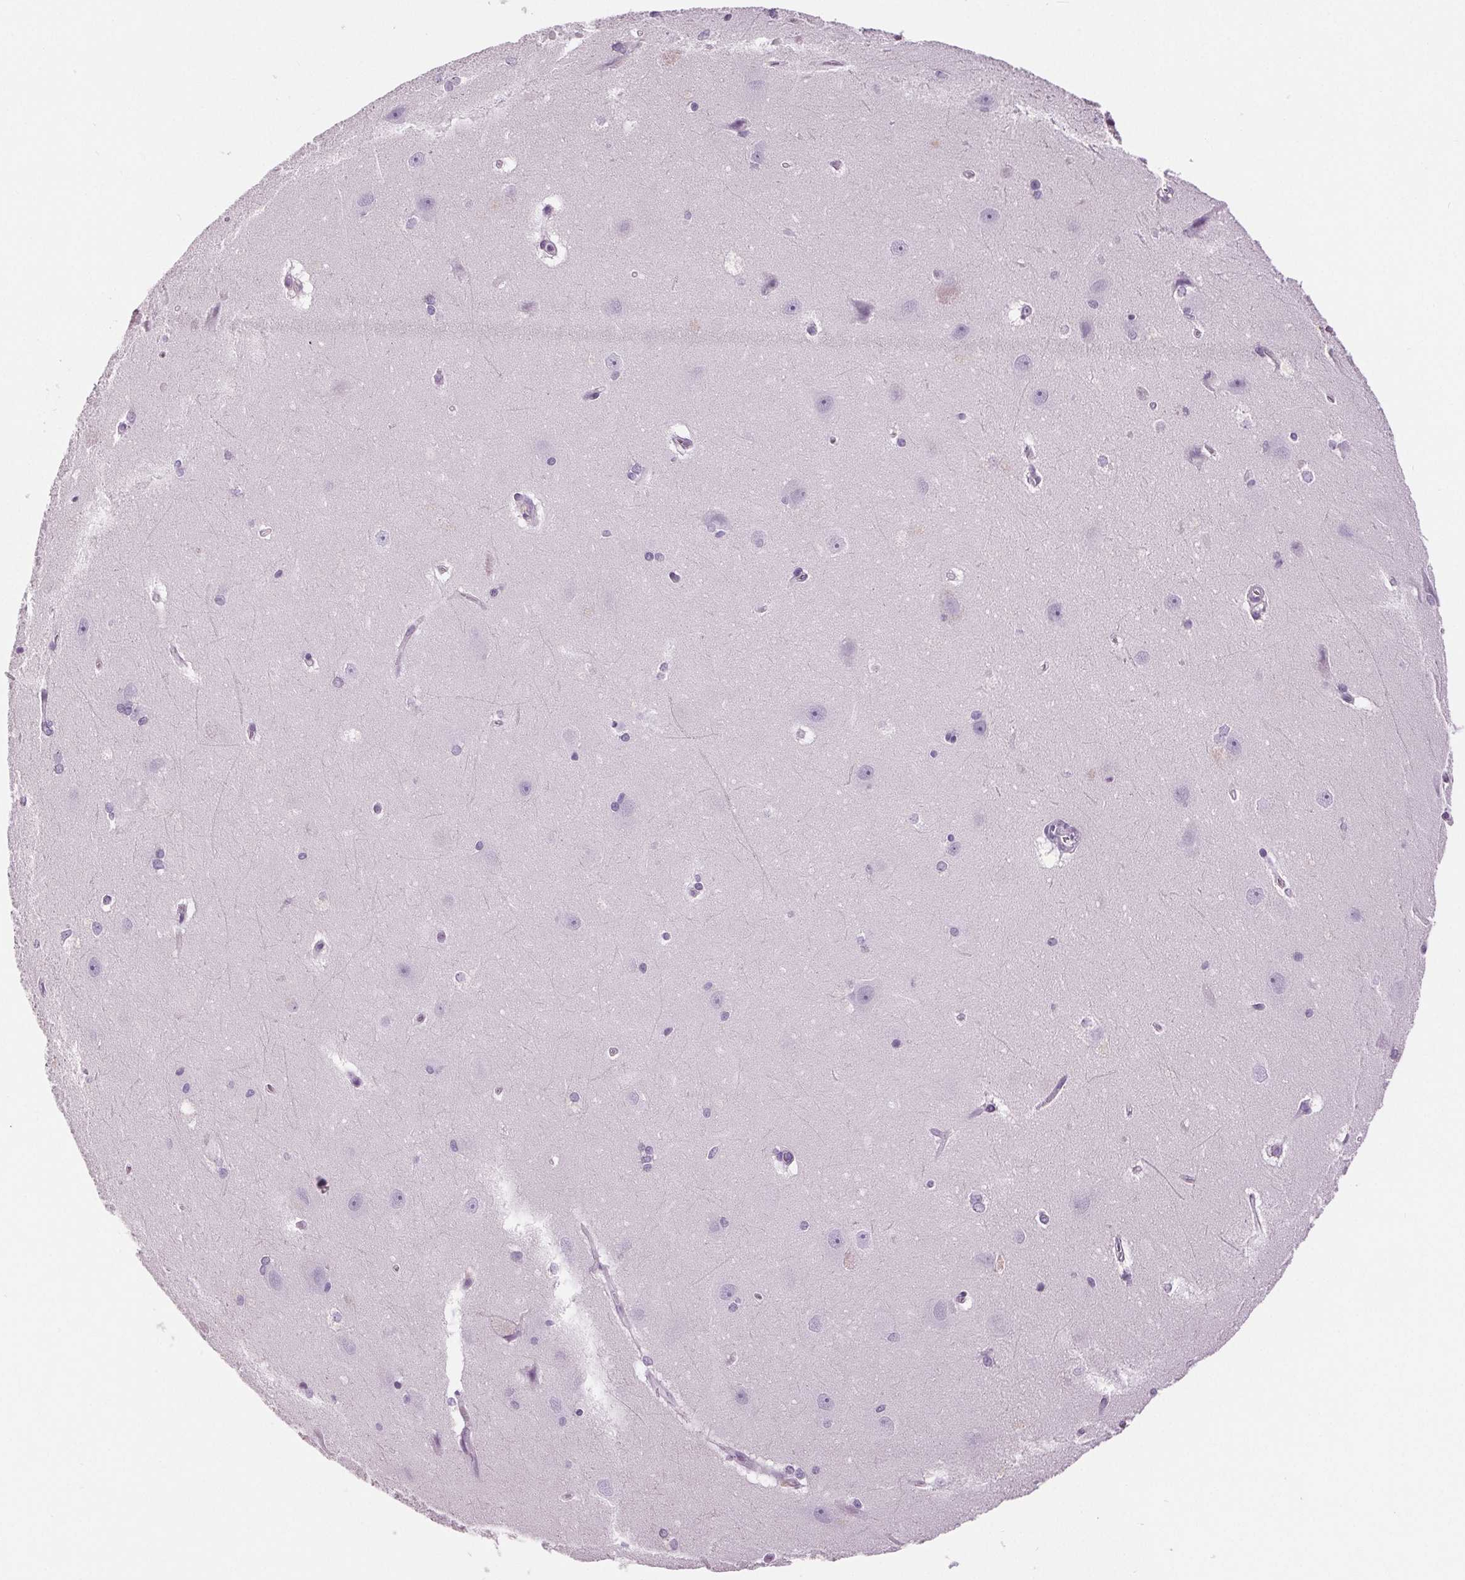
{"staining": {"intensity": "negative", "quantity": "none", "location": "none"}, "tissue": "hippocampus", "cell_type": "Glial cells", "image_type": "normal", "snomed": [{"axis": "morphology", "description": "Normal tissue, NOS"}, {"axis": "topography", "description": "Cerebral cortex"}, {"axis": "topography", "description": "Hippocampus"}], "caption": "The photomicrograph shows no staining of glial cells in normal hippocampus. The staining was performed using DAB to visualize the protein expression in brown, while the nuclei were stained in blue with hematoxylin (Magnification: 20x).", "gene": "MISP", "patient": {"sex": "female", "age": 19}}